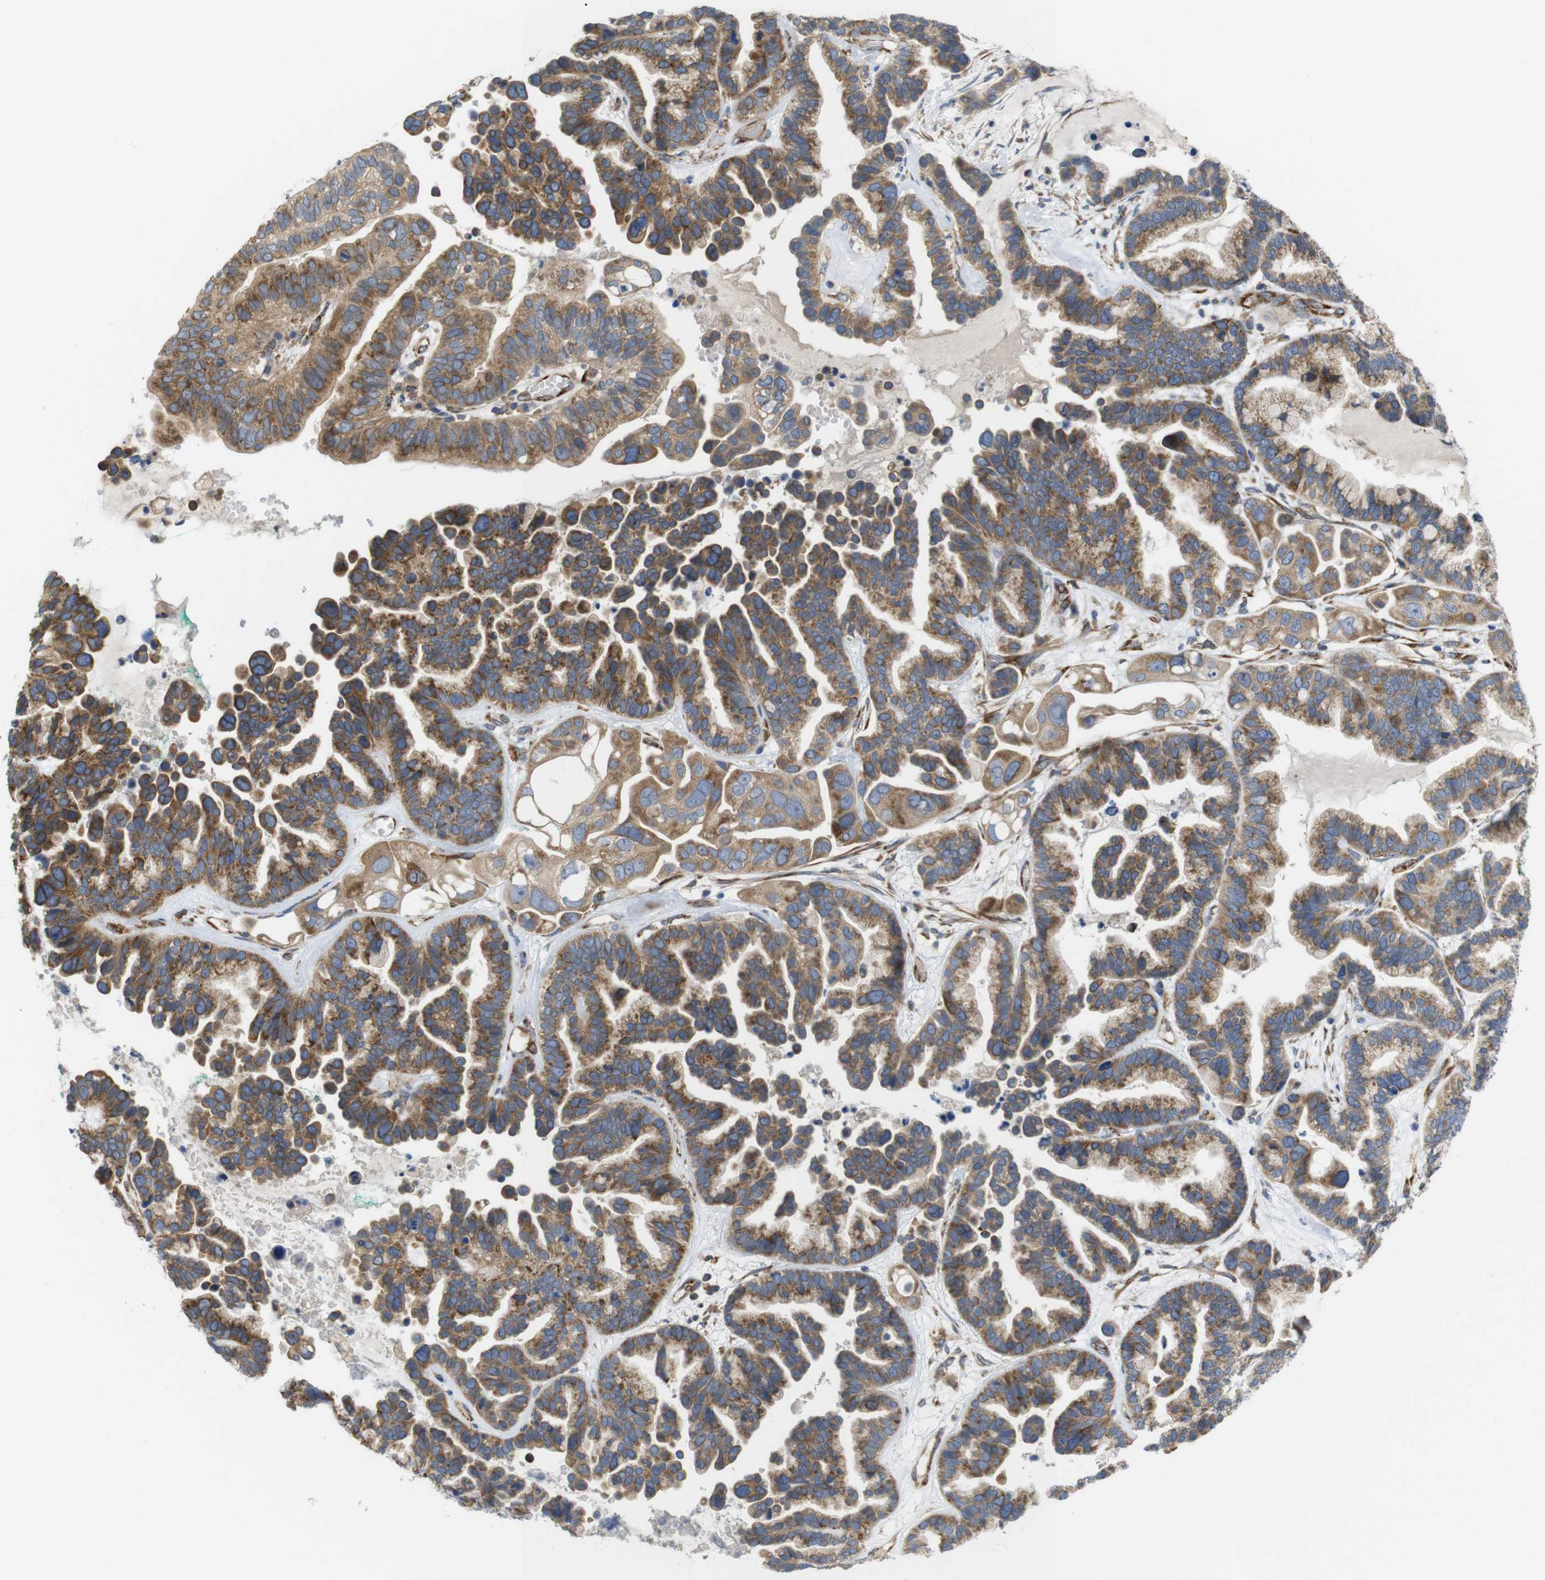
{"staining": {"intensity": "moderate", "quantity": ">75%", "location": "cytoplasmic/membranous"}, "tissue": "ovarian cancer", "cell_type": "Tumor cells", "image_type": "cancer", "snomed": [{"axis": "morphology", "description": "Cystadenocarcinoma, serous, NOS"}, {"axis": "topography", "description": "Ovary"}], "caption": "Ovarian serous cystadenocarcinoma tissue shows moderate cytoplasmic/membranous staining in approximately >75% of tumor cells, visualized by immunohistochemistry.", "gene": "PCNX2", "patient": {"sex": "female", "age": 56}}